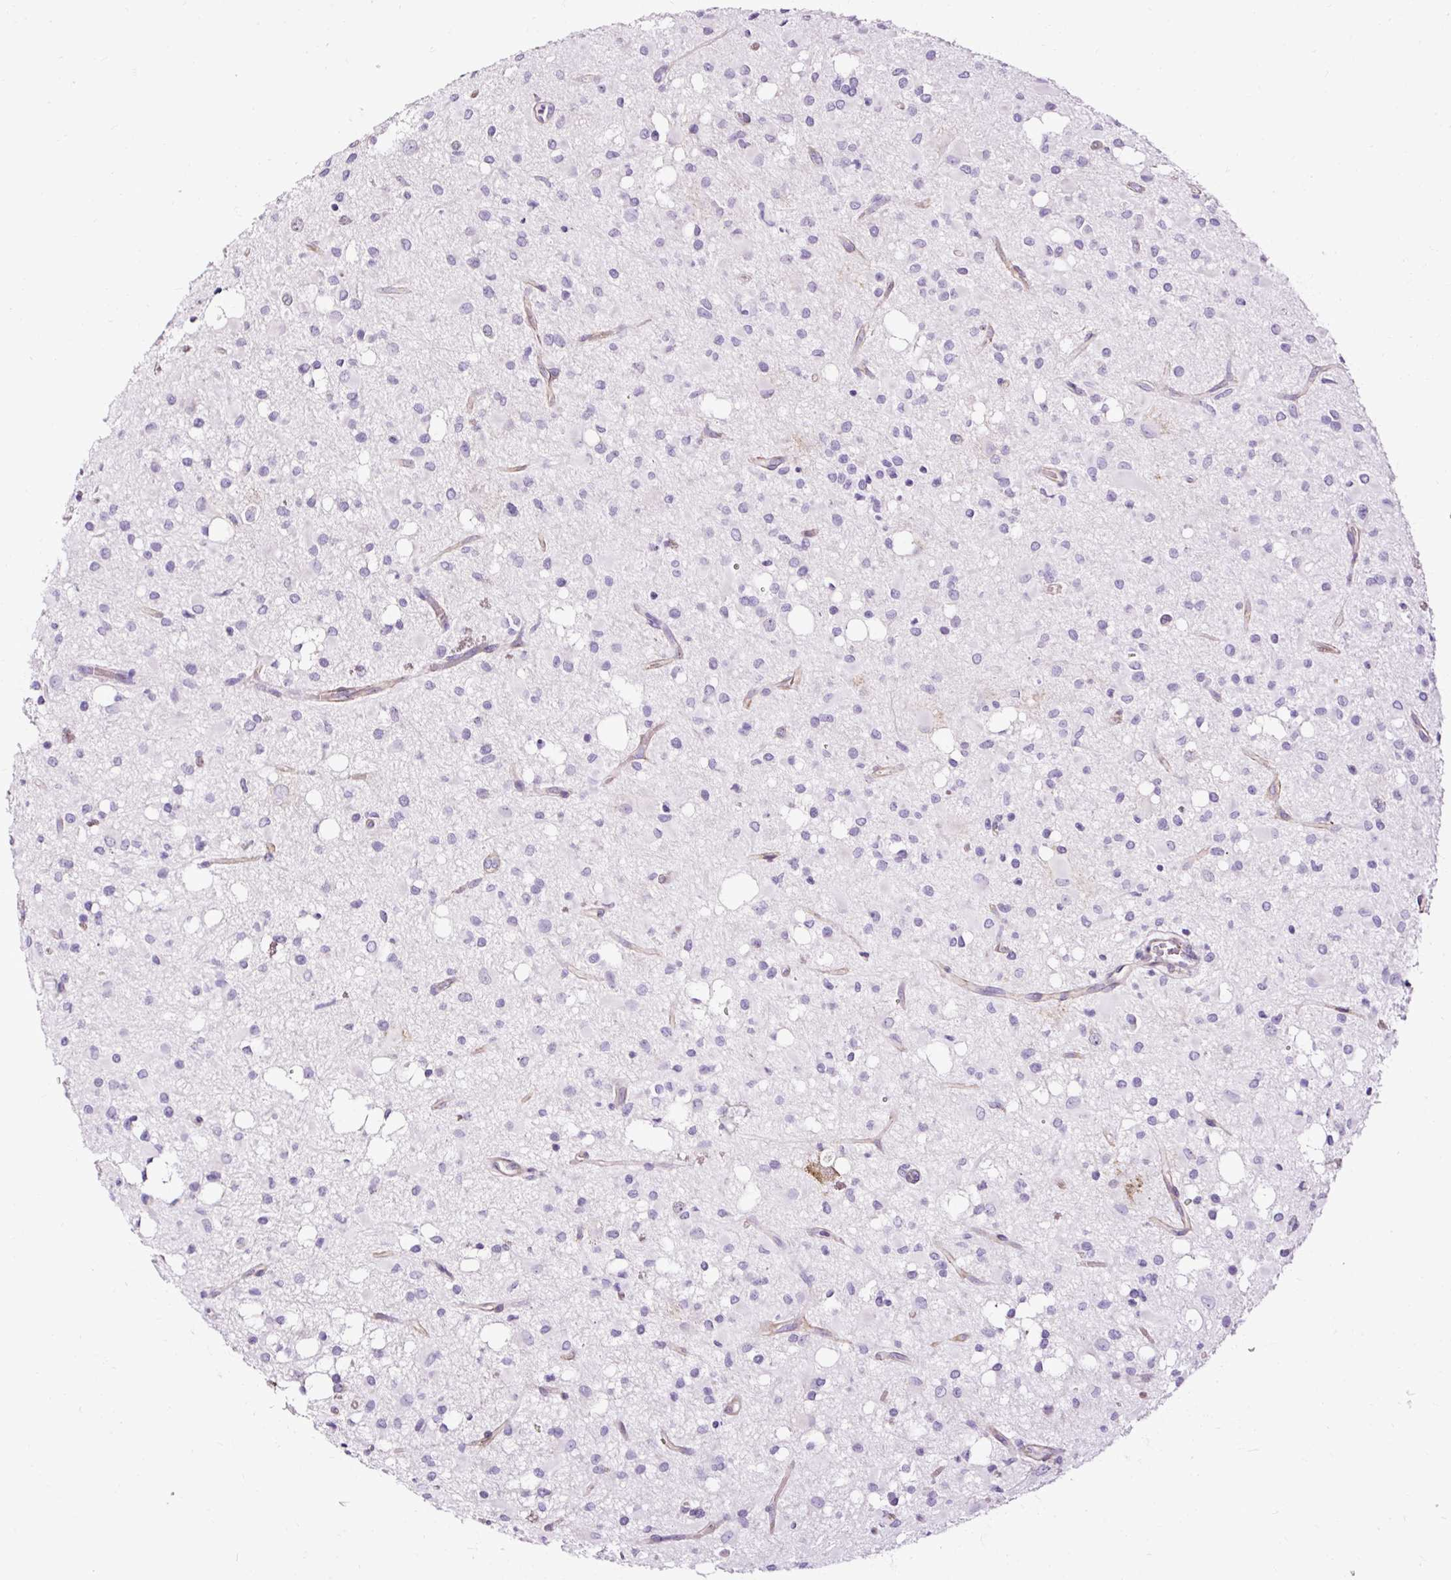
{"staining": {"intensity": "negative", "quantity": "none", "location": "none"}, "tissue": "glioma", "cell_type": "Tumor cells", "image_type": "cancer", "snomed": [{"axis": "morphology", "description": "Glioma, malignant, Low grade"}, {"axis": "topography", "description": "Brain"}], "caption": "Immunohistochemistry photomicrograph of human malignant low-grade glioma stained for a protein (brown), which demonstrates no staining in tumor cells.", "gene": "SLC7A8", "patient": {"sex": "female", "age": 33}}